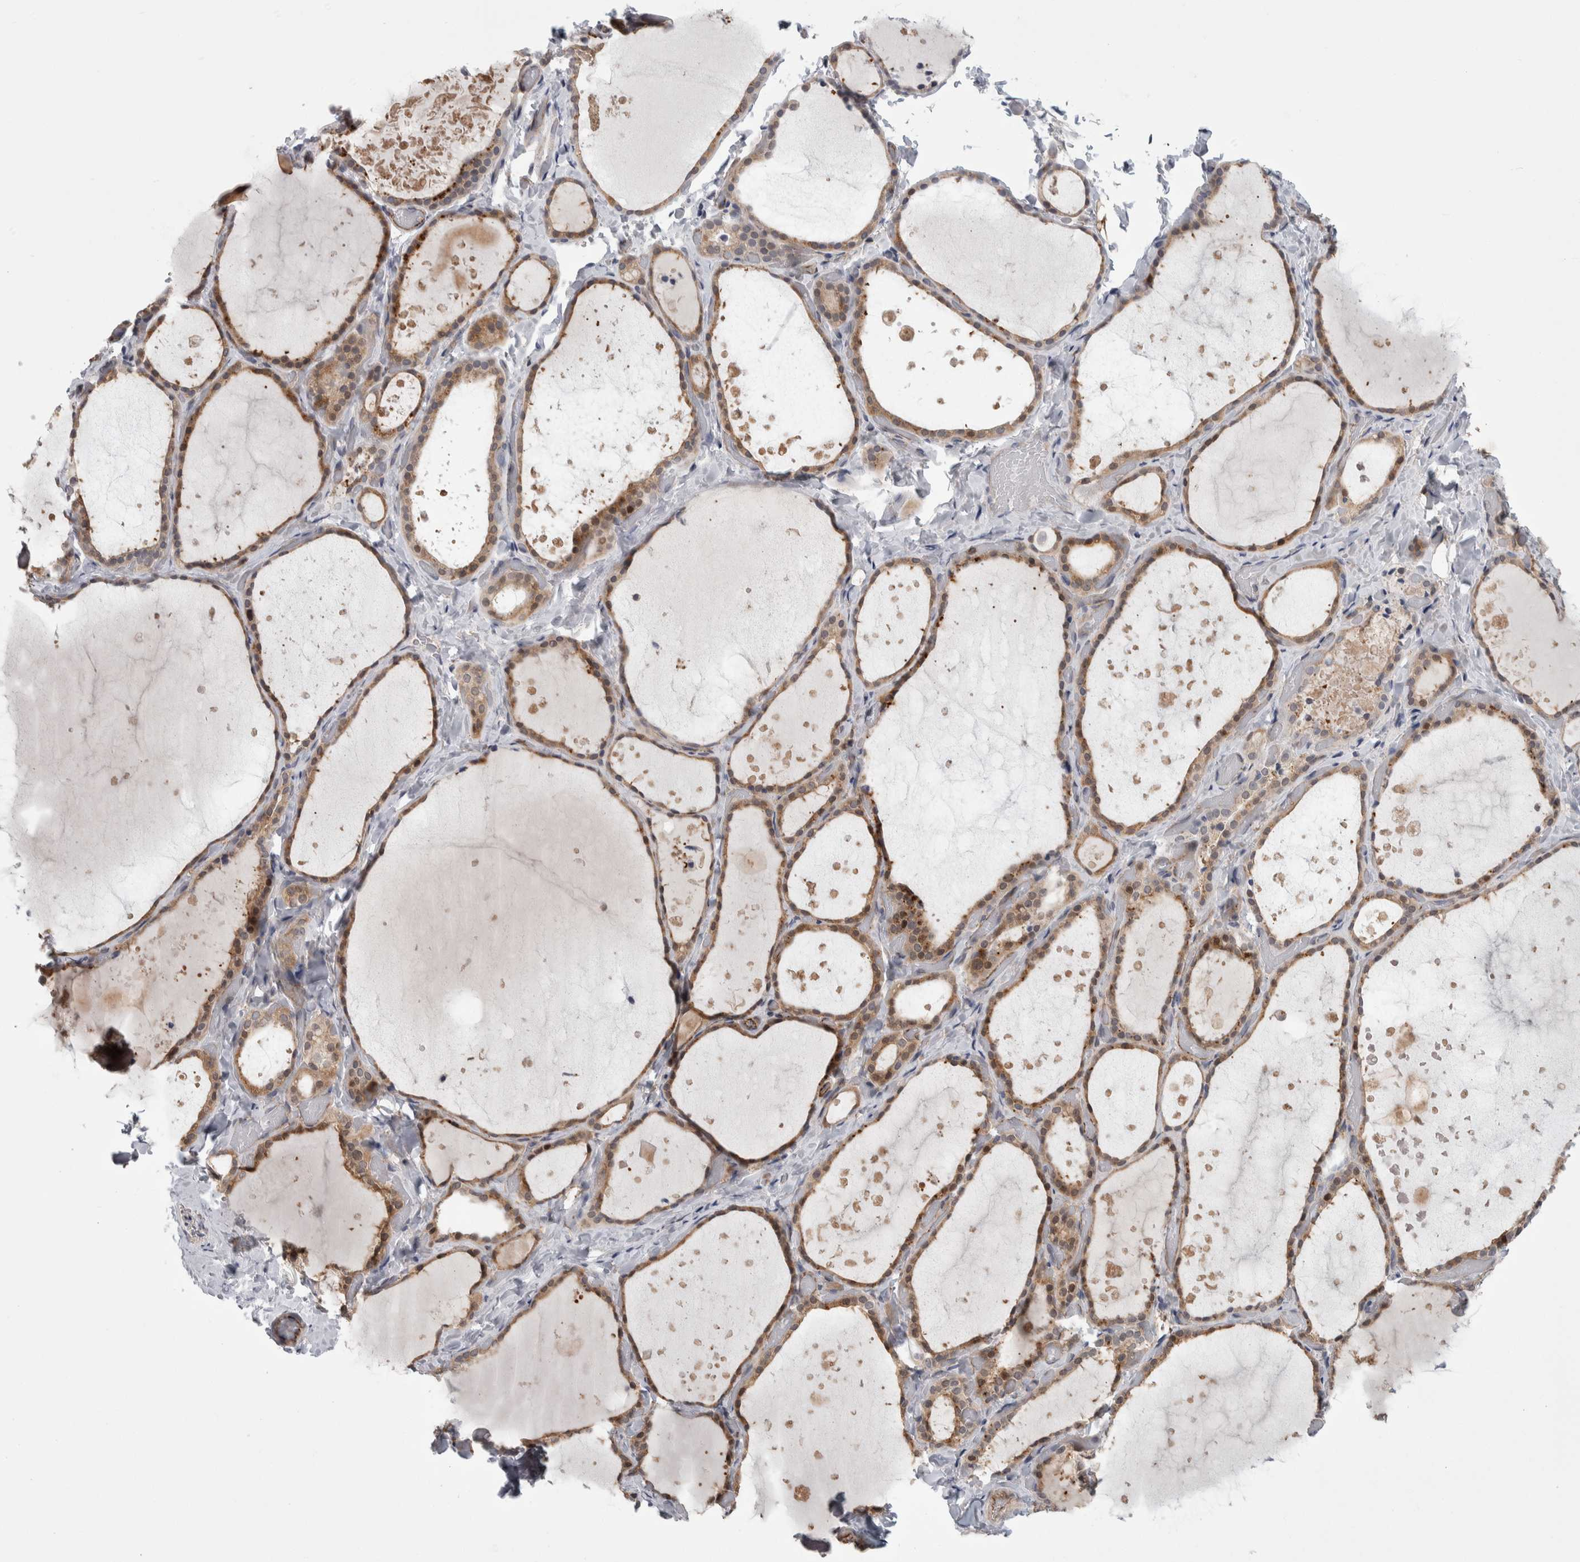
{"staining": {"intensity": "moderate", "quantity": ">75%", "location": "cytoplasmic/membranous"}, "tissue": "thyroid gland", "cell_type": "Glandular cells", "image_type": "normal", "snomed": [{"axis": "morphology", "description": "Normal tissue, NOS"}, {"axis": "topography", "description": "Thyroid gland"}], "caption": "Protein staining by immunohistochemistry (IHC) reveals moderate cytoplasmic/membranous expression in about >75% of glandular cells in unremarkable thyroid gland.", "gene": "ZNF862", "patient": {"sex": "female", "age": 44}}